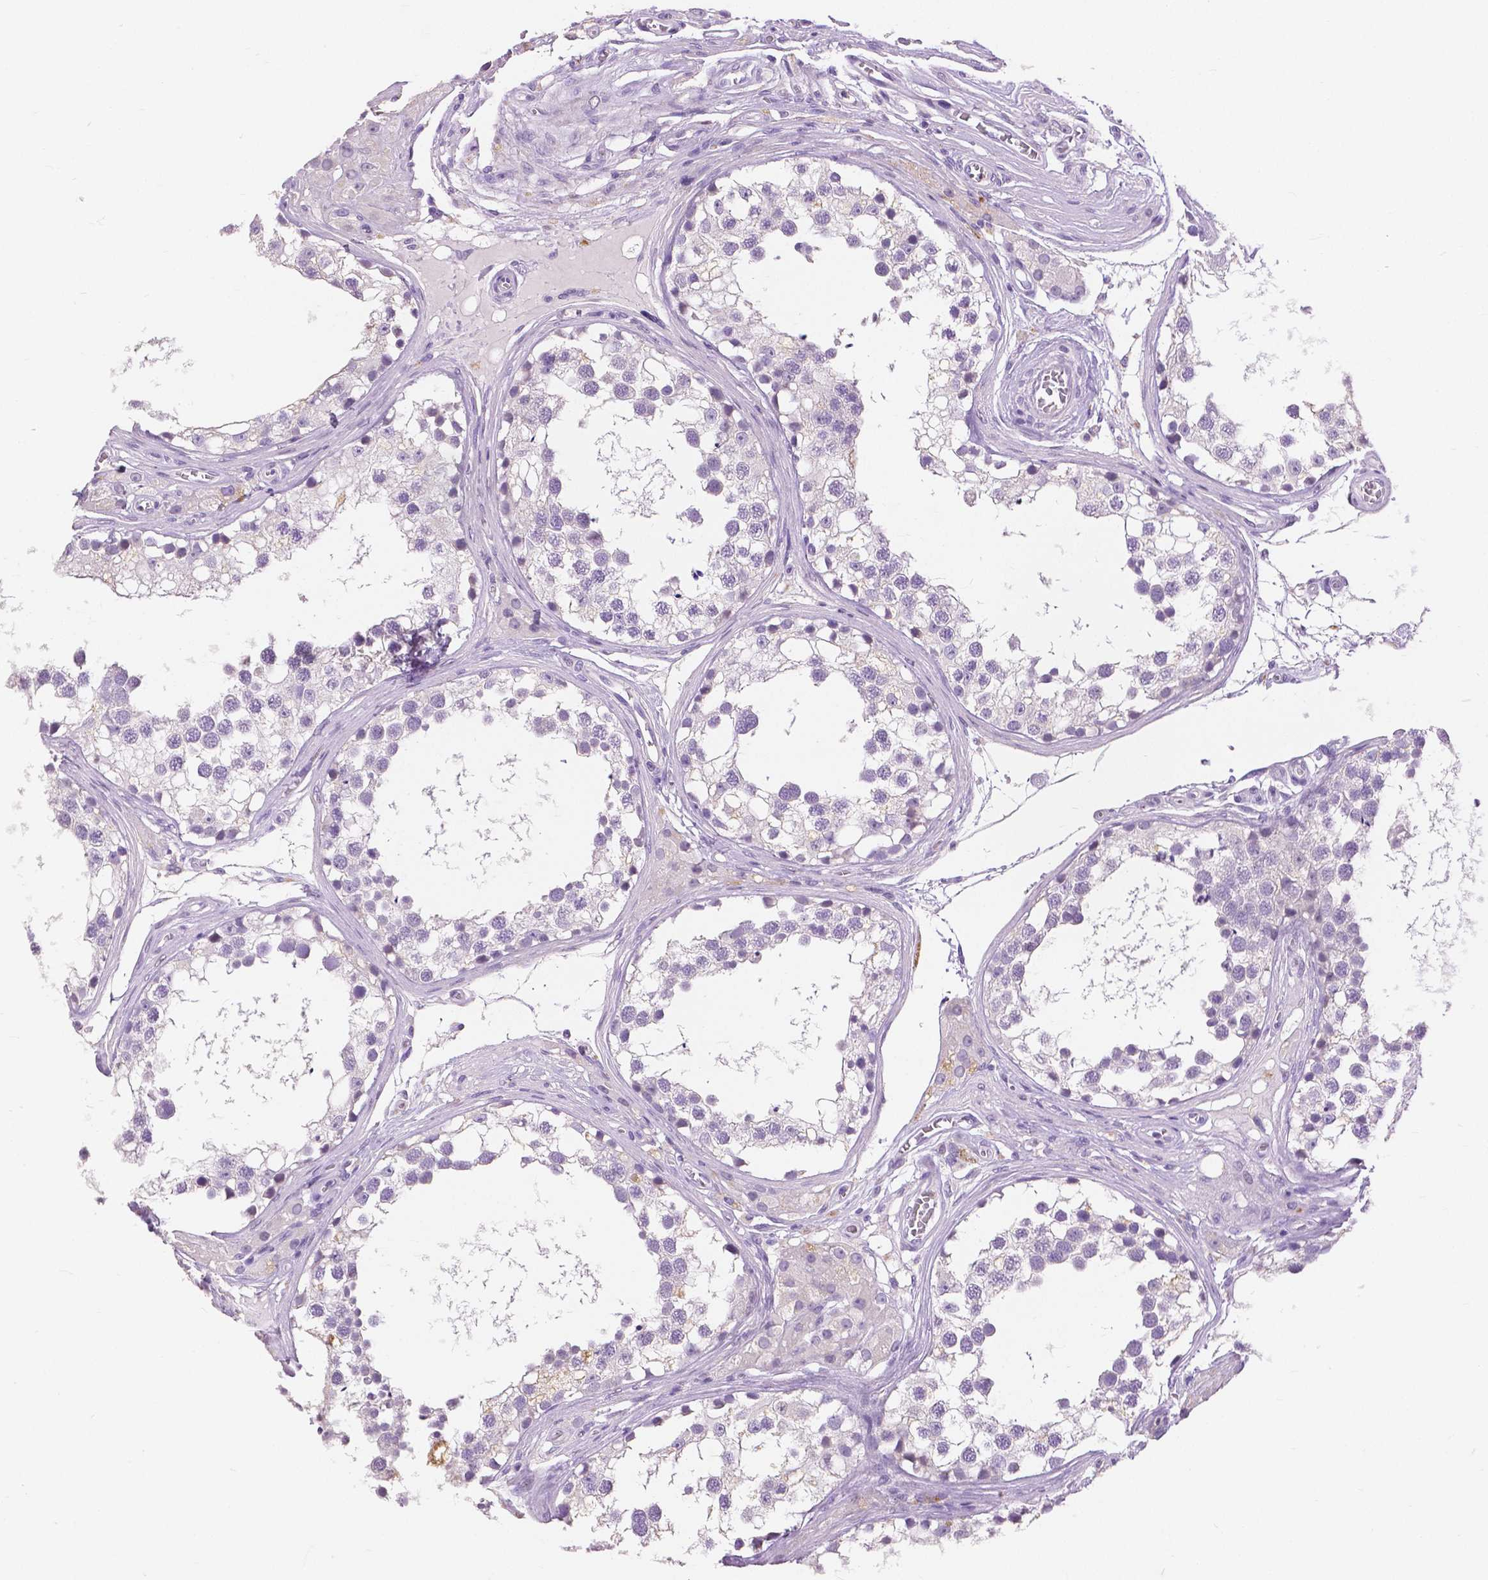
{"staining": {"intensity": "negative", "quantity": "none", "location": "none"}, "tissue": "testis", "cell_type": "Cells in seminiferous ducts", "image_type": "normal", "snomed": [{"axis": "morphology", "description": "Normal tissue, NOS"}, {"axis": "morphology", "description": "Seminoma, NOS"}, {"axis": "topography", "description": "Testis"}], "caption": "Immunohistochemical staining of benign testis demonstrates no significant expression in cells in seminiferous ducts.", "gene": "CXCR2", "patient": {"sex": "male", "age": 65}}